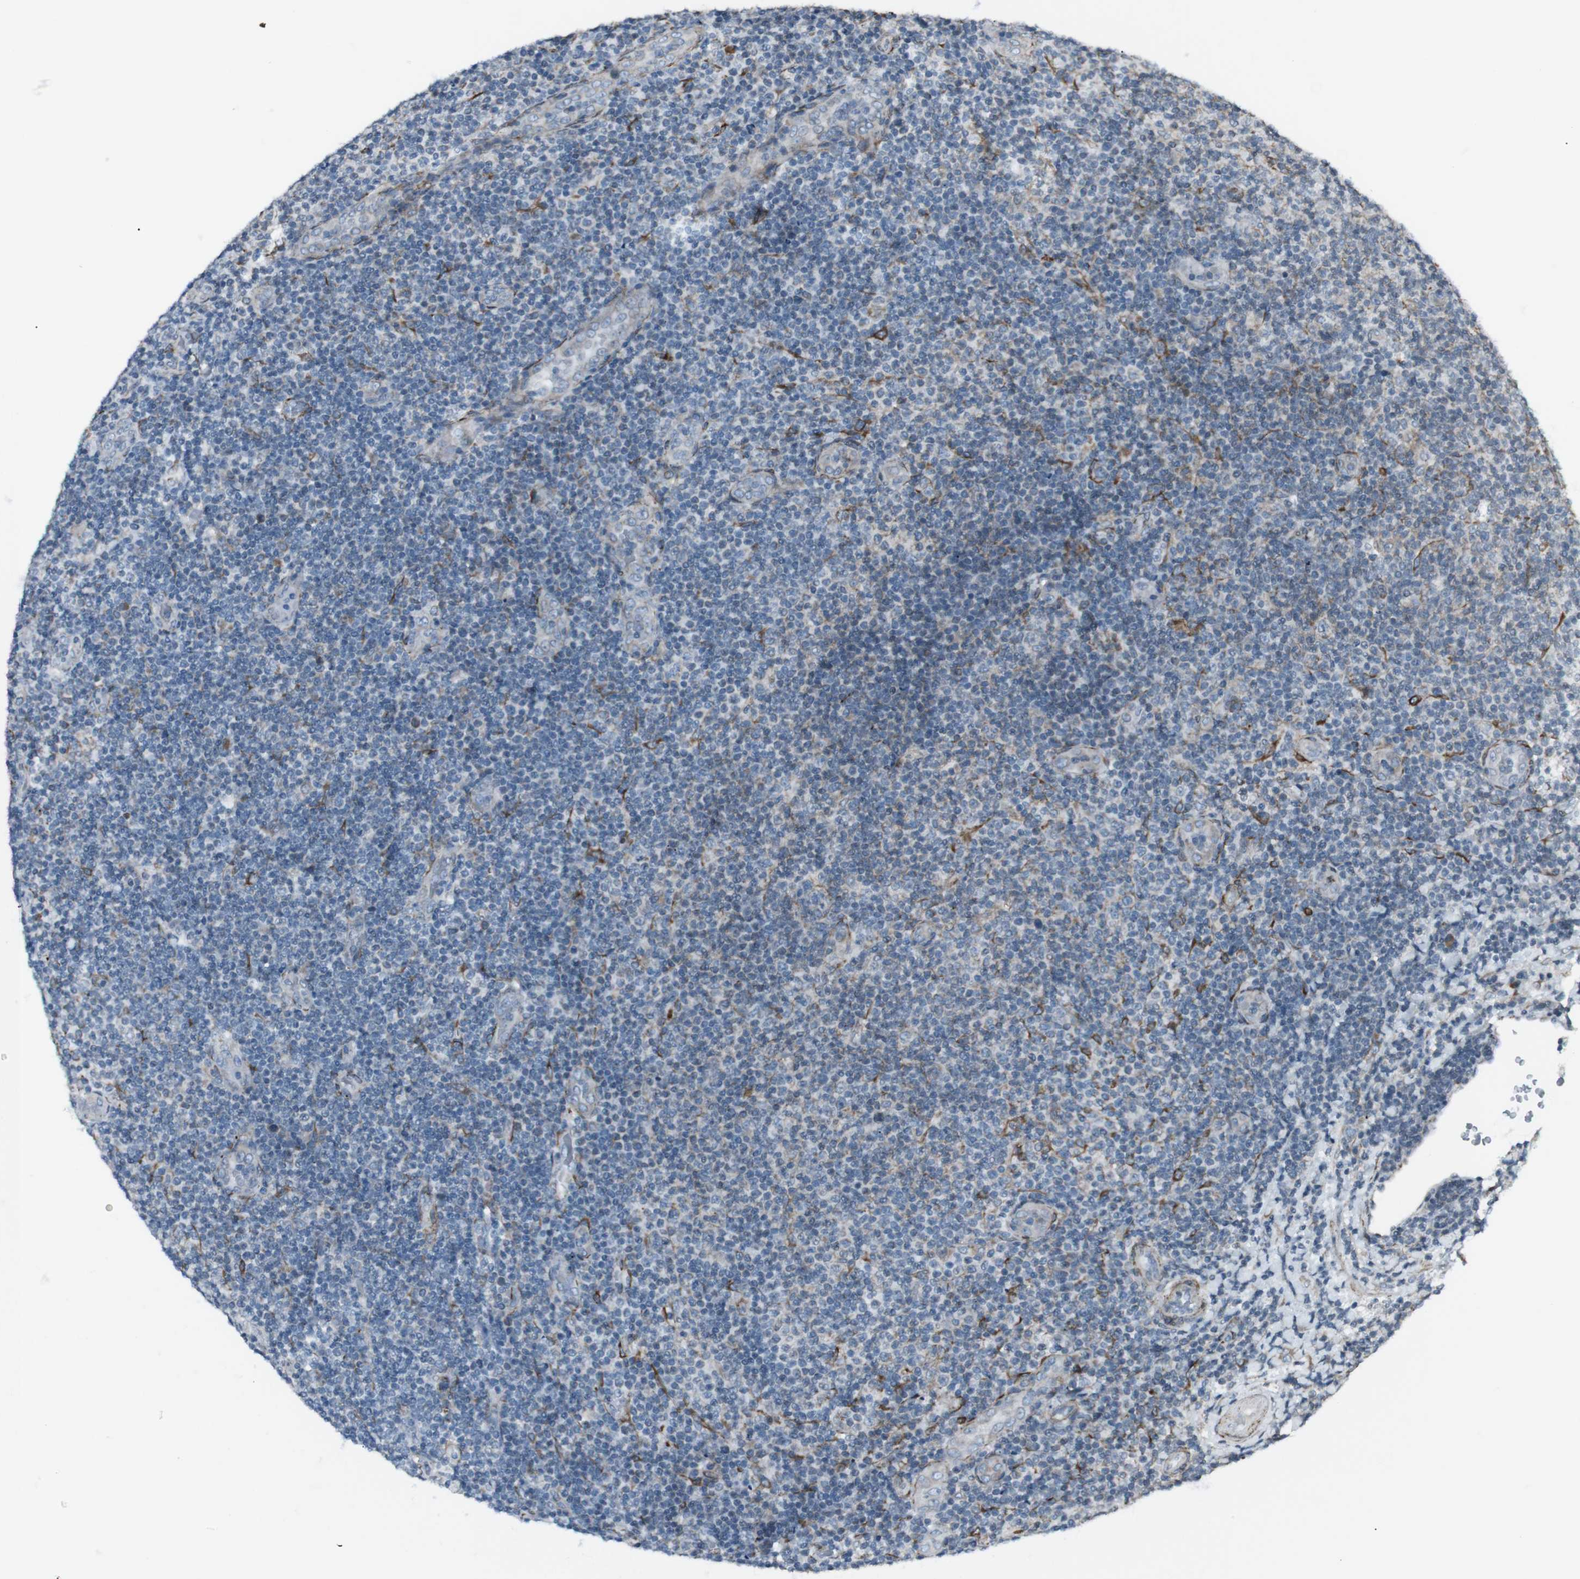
{"staining": {"intensity": "negative", "quantity": "none", "location": "none"}, "tissue": "lymphoma", "cell_type": "Tumor cells", "image_type": "cancer", "snomed": [{"axis": "morphology", "description": "Malignant lymphoma, non-Hodgkin's type, Low grade"}, {"axis": "topography", "description": "Lymph node"}], "caption": "Micrograph shows no significant protein expression in tumor cells of malignant lymphoma, non-Hodgkin's type (low-grade).", "gene": "LNPK", "patient": {"sex": "male", "age": 83}}